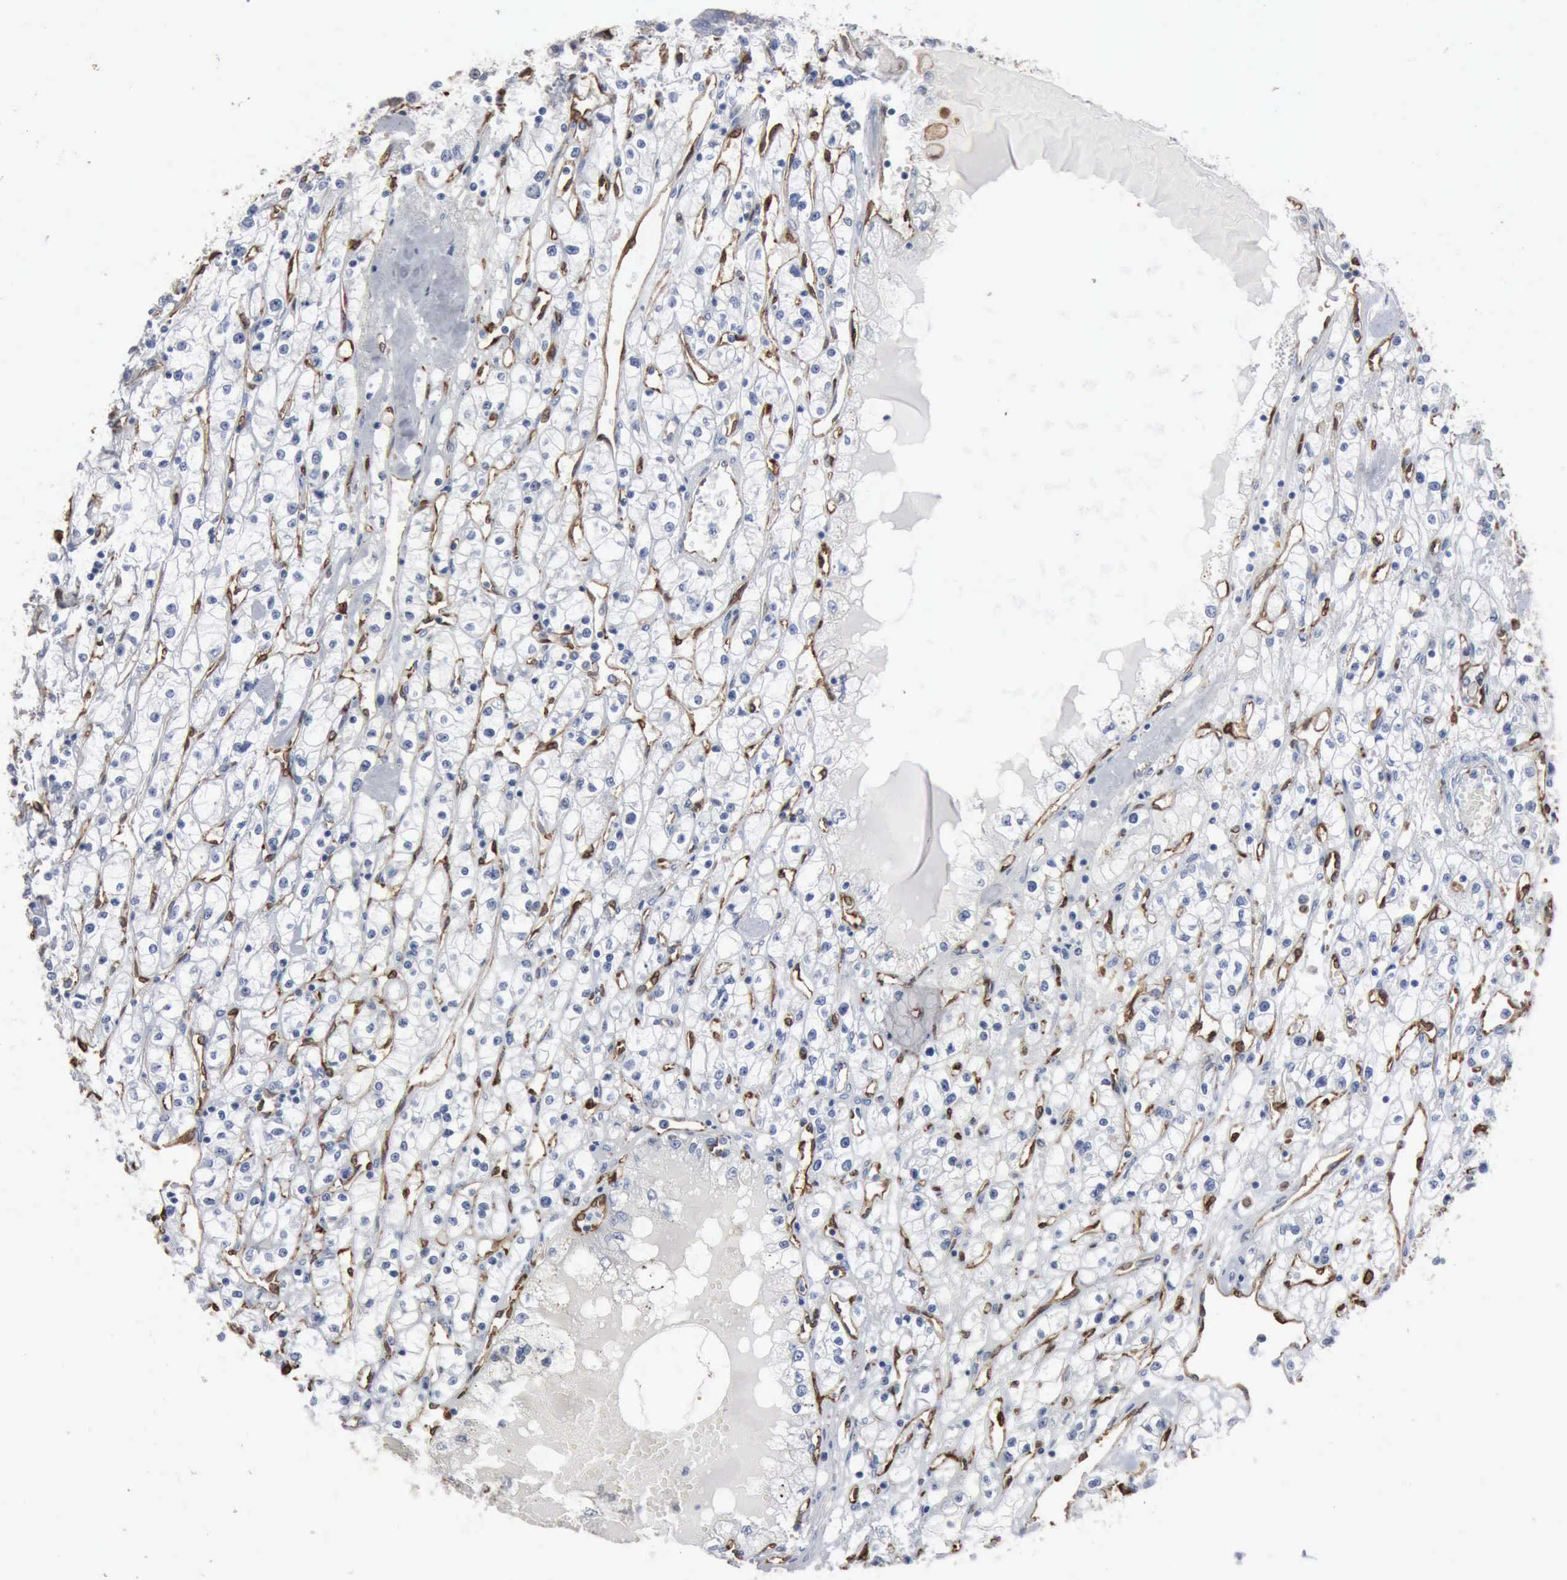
{"staining": {"intensity": "negative", "quantity": "none", "location": "none"}, "tissue": "renal cancer", "cell_type": "Tumor cells", "image_type": "cancer", "snomed": [{"axis": "morphology", "description": "Adenocarcinoma, NOS"}, {"axis": "topography", "description": "Kidney"}], "caption": "Image shows no protein positivity in tumor cells of renal cancer (adenocarcinoma) tissue.", "gene": "FSCN1", "patient": {"sex": "male", "age": 56}}